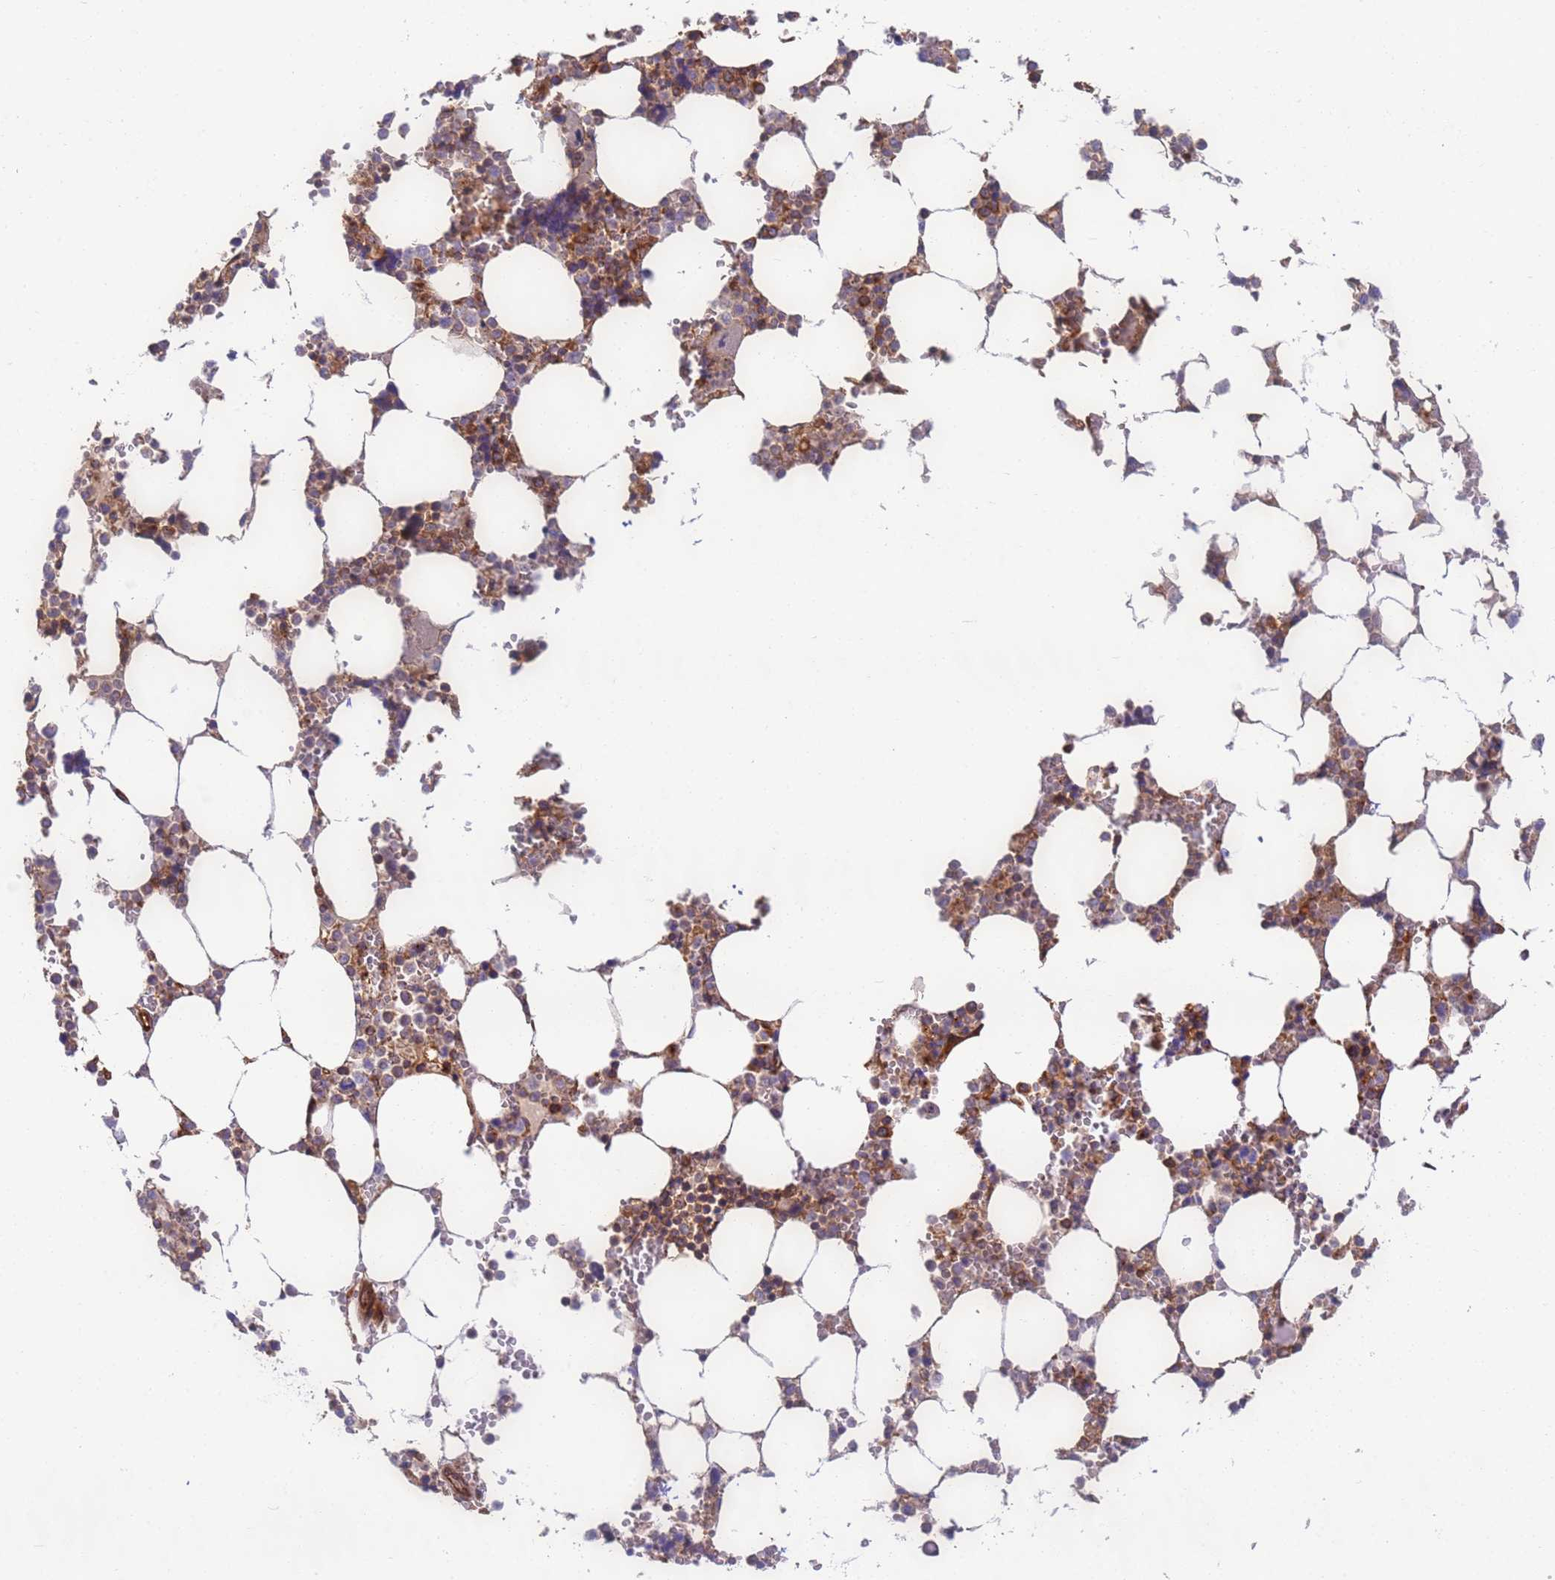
{"staining": {"intensity": "moderate", "quantity": ">75%", "location": "cytoplasmic/membranous"}, "tissue": "bone marrow", "cell_type": "Hematopoietic cells", "image_type": "normal", "snomed": [{"axis": "morphology", "description": "Normal tissue, NOS"}, {"axis": "topography", "description": "Bone marrow"}], "caption": "This histopathology image displays immunohistochemistry (IHC) staining of unremarkable bone marrow, with medium moderate cytoplasmic/membranous staining in about >75% of hematopoietic cells.", "gene": "DYNC1I2", "patient": {"sex": "male", "age": 64}}